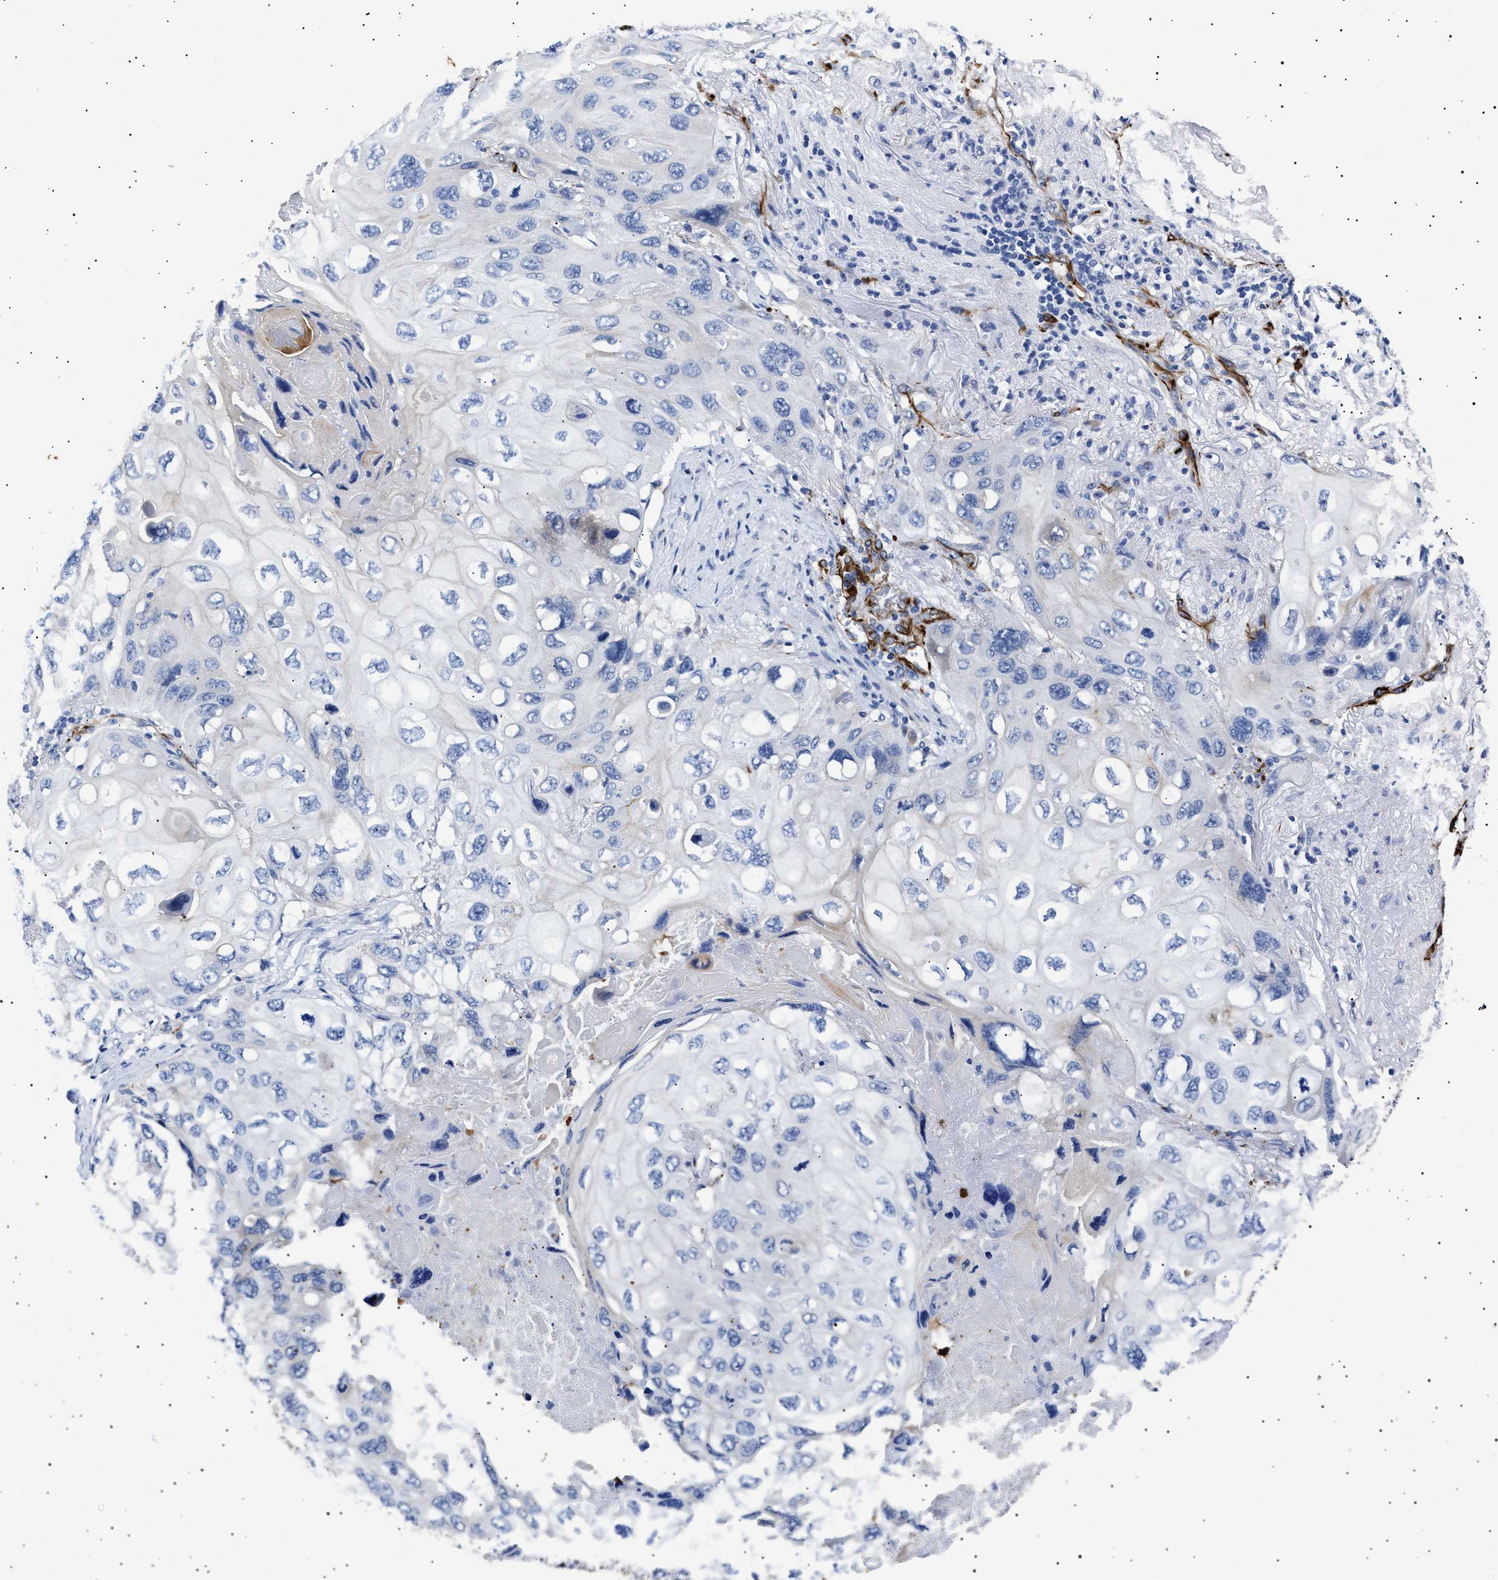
{"staining": {"intensity": "negative", "quantity": "none", "location": "none"}, "tissue": "lung cancer", "cell_type": "Tumor cells", "image_type": "cancer", "snomed": [{"axis": "morphology", "description": "Squamous cell carcinoma, NOS"}, {"axis": "topography", "description": "Lung"}], "caption": "This image is of lung cancer stained with immunohistochemistry to label a protein in brown with the nuclei are counter-stained blue. There is no positivity in tumor cells.", "gene": "OLFML2A", "patient": {"sex": "female", "age": 73}}